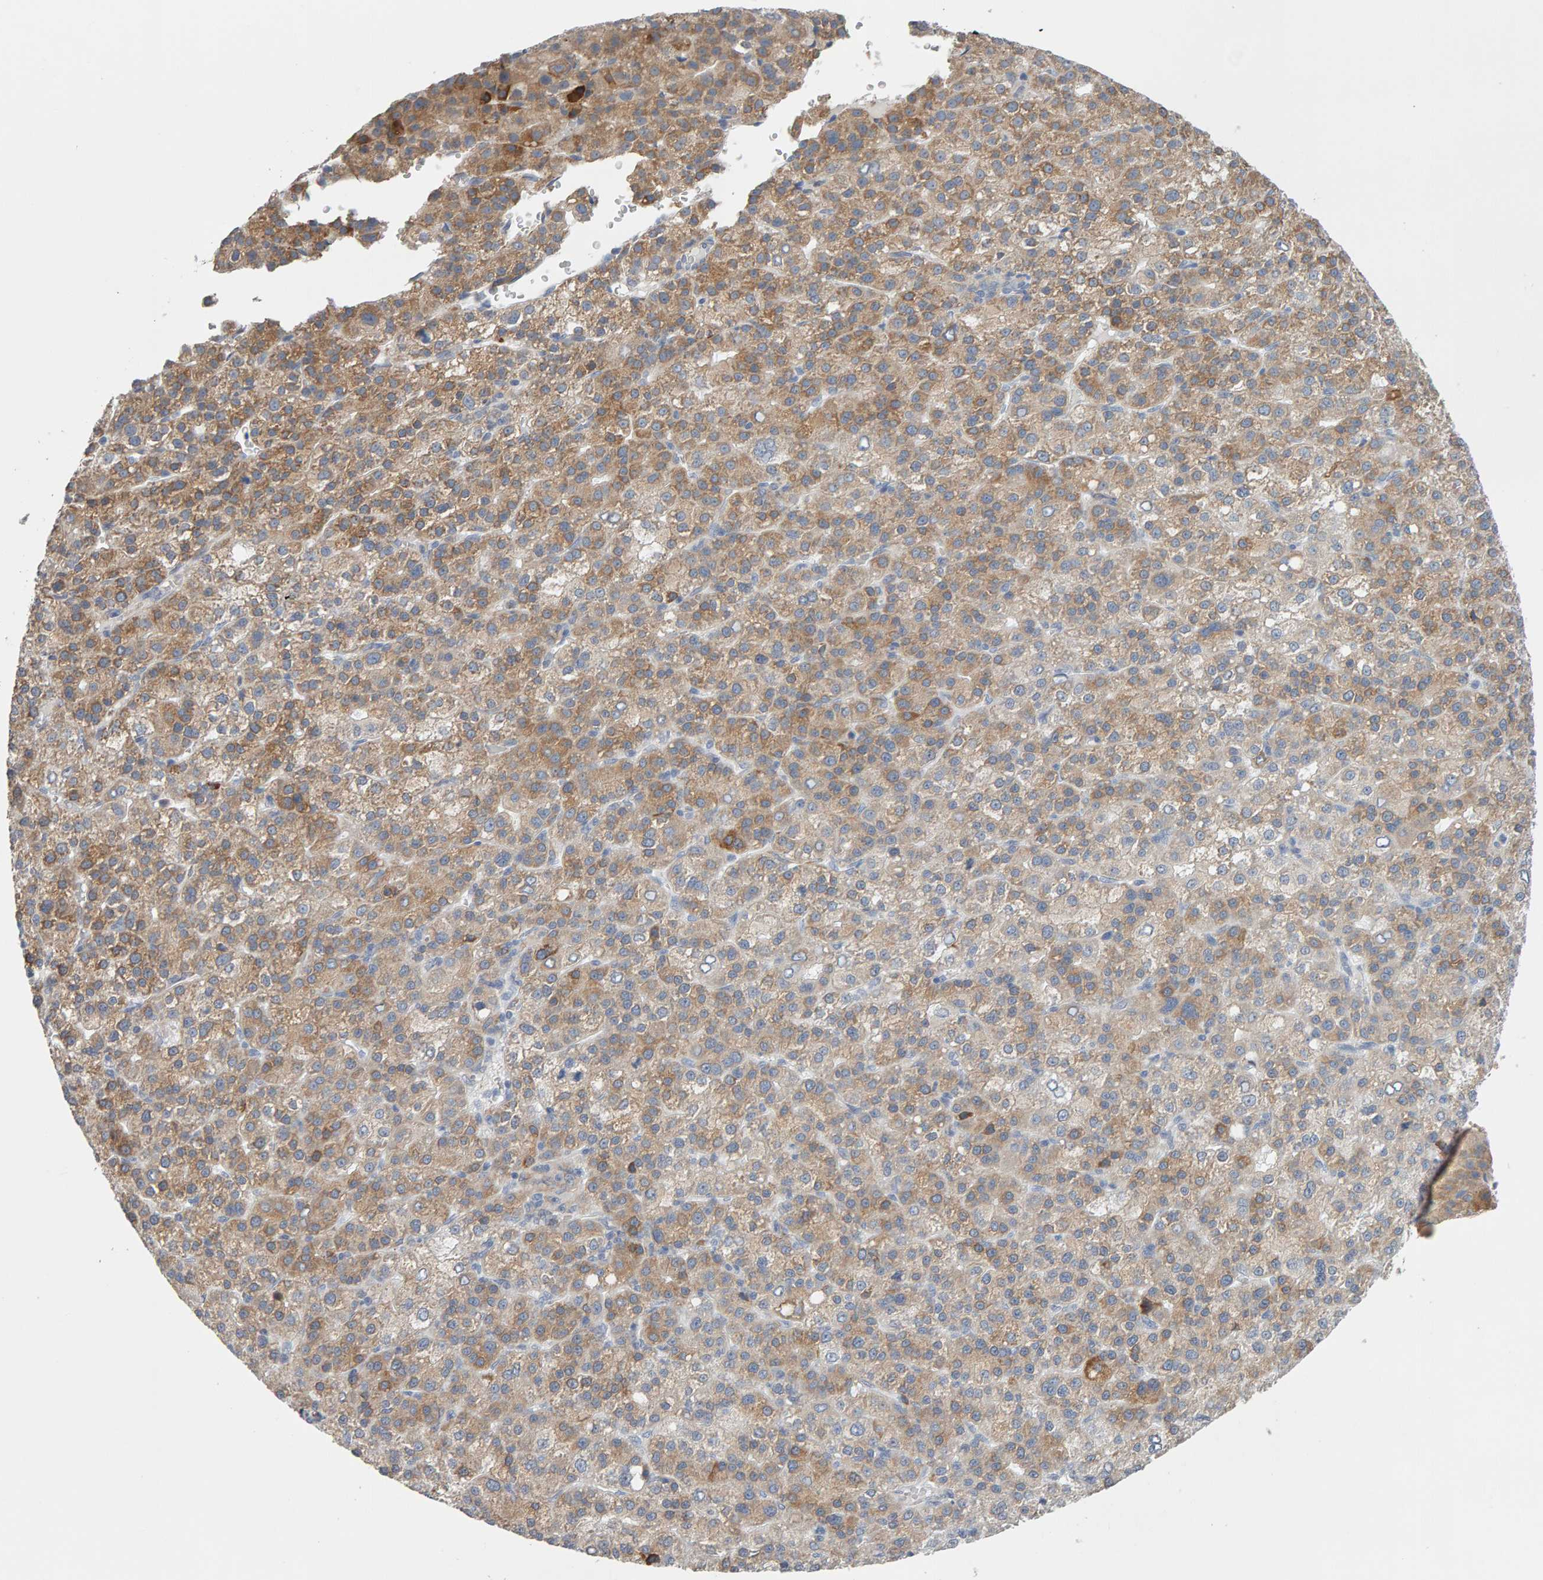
{"staining": {"intensity": "moderate", "quantity": ">75%", "location": "cytoplasmic/membranous"}, "tissue": "liver cancer", "cell_type": "Tumor cells", "image_type": "cancer", "snomed": [{"axis": "morphology", "description": "Carcinoma, Hepatocellular, NOS"}, {"axis": "topography", "description": "Liver"}], "caption": "There is medium levels of moderate cytoplasmic/membranous expression in tumor cells of hepatocellular carcinoma (liver), as demonstrated by immunohistochemical staining (brown color).", "gene": "ENGASE", "patient": {"sex": "female", "age": 58}}